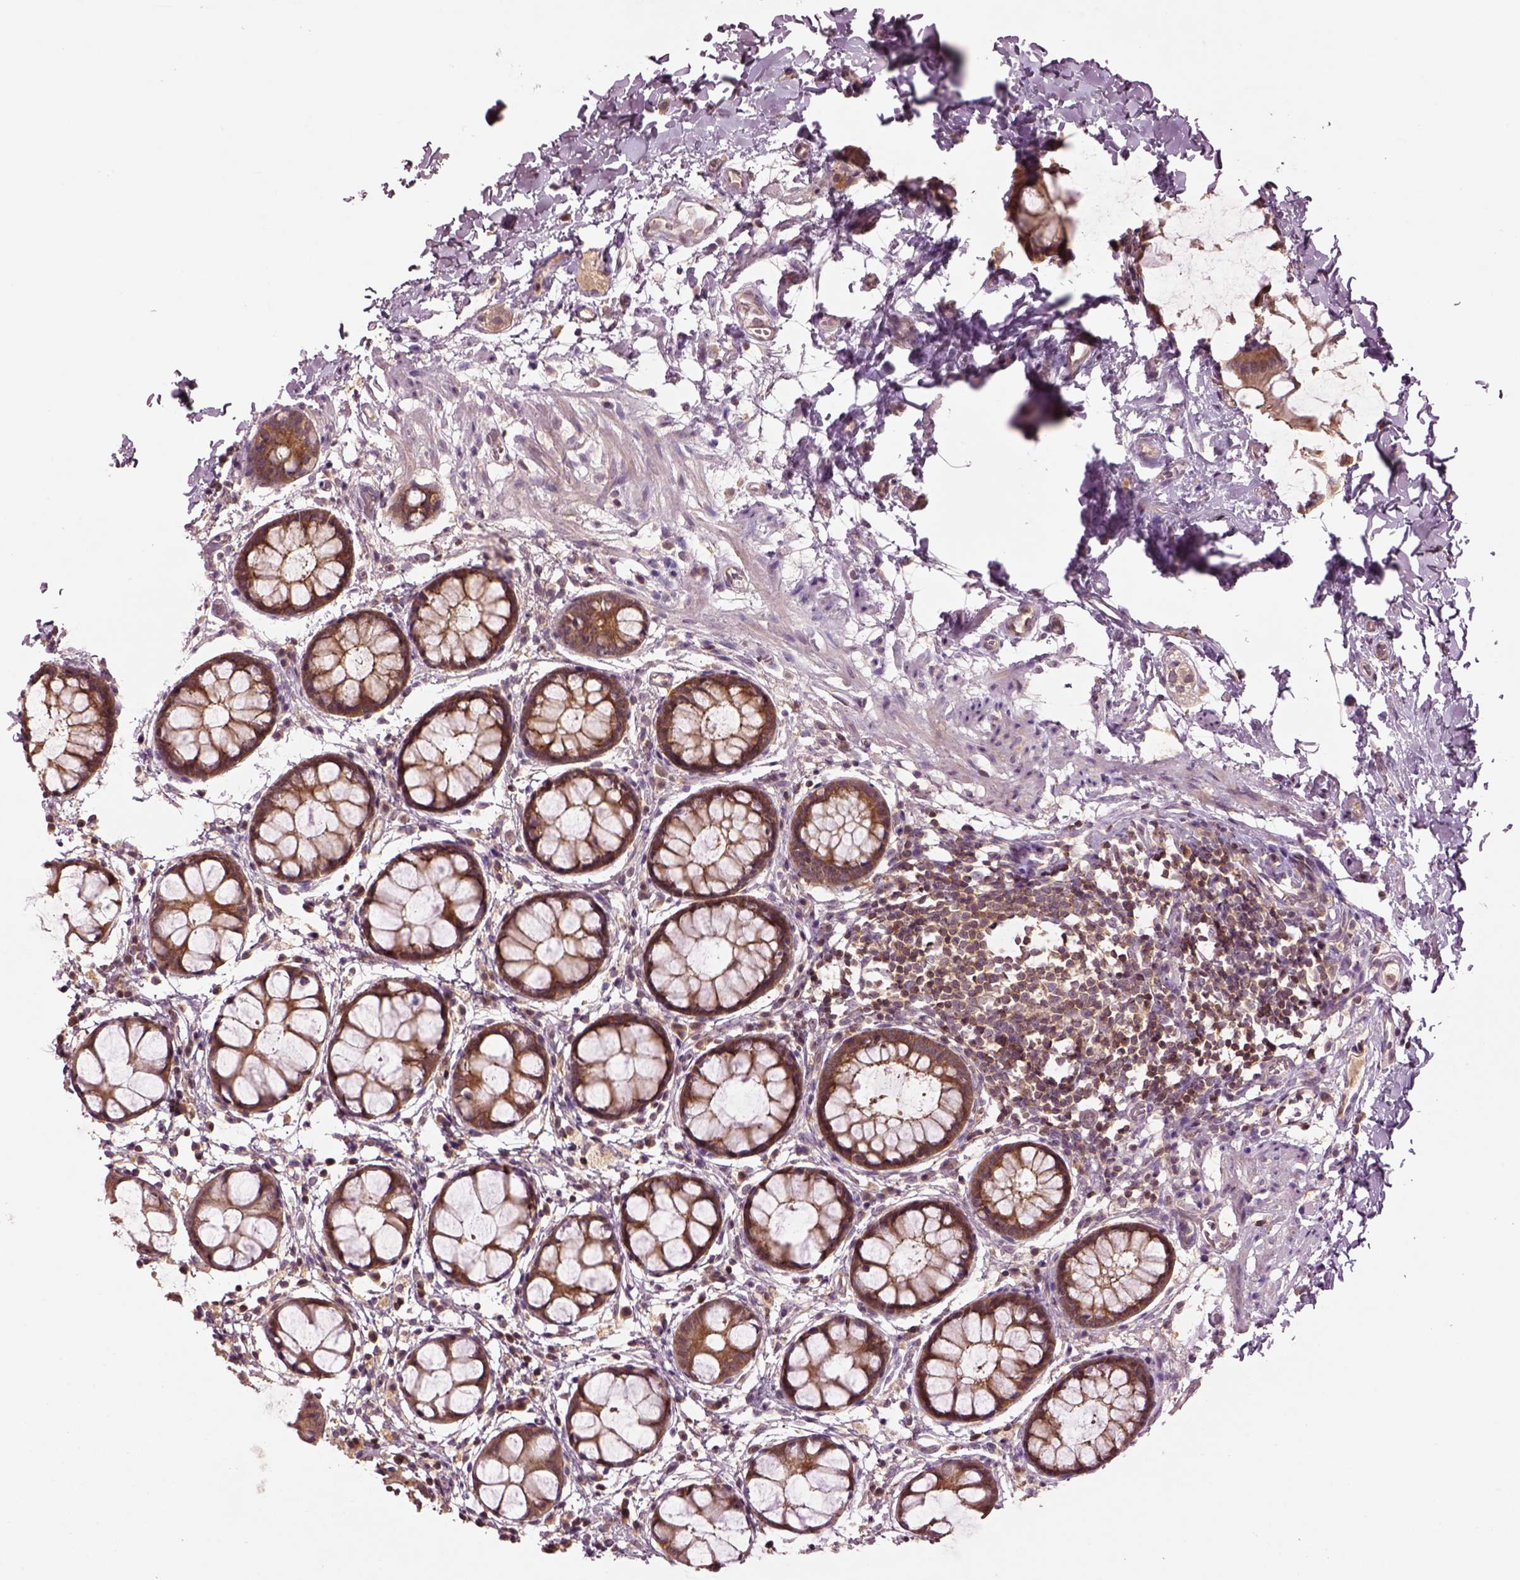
{"staining": {"intensity": "moderate", "quantity": ">75%", "location": "cytoplasmic/membranous"}, "tissue": "rectum", "cell_type": "Glandular cells", "image_type": "normal", "snomed": [{"axis": "morphology", "description": "Normal tissue, NOS"}, {"axis": "topography", "description": "Rectum"}], "caption": "High-power microscopy captured an immunohistochemistry histopathology image of normal rectum, revealing moderate cytoplasmic/membranous positivity in about >75% of glandular cells.", "gene": "MTHFS", "patient": {"sex": "female", "age": 62}}